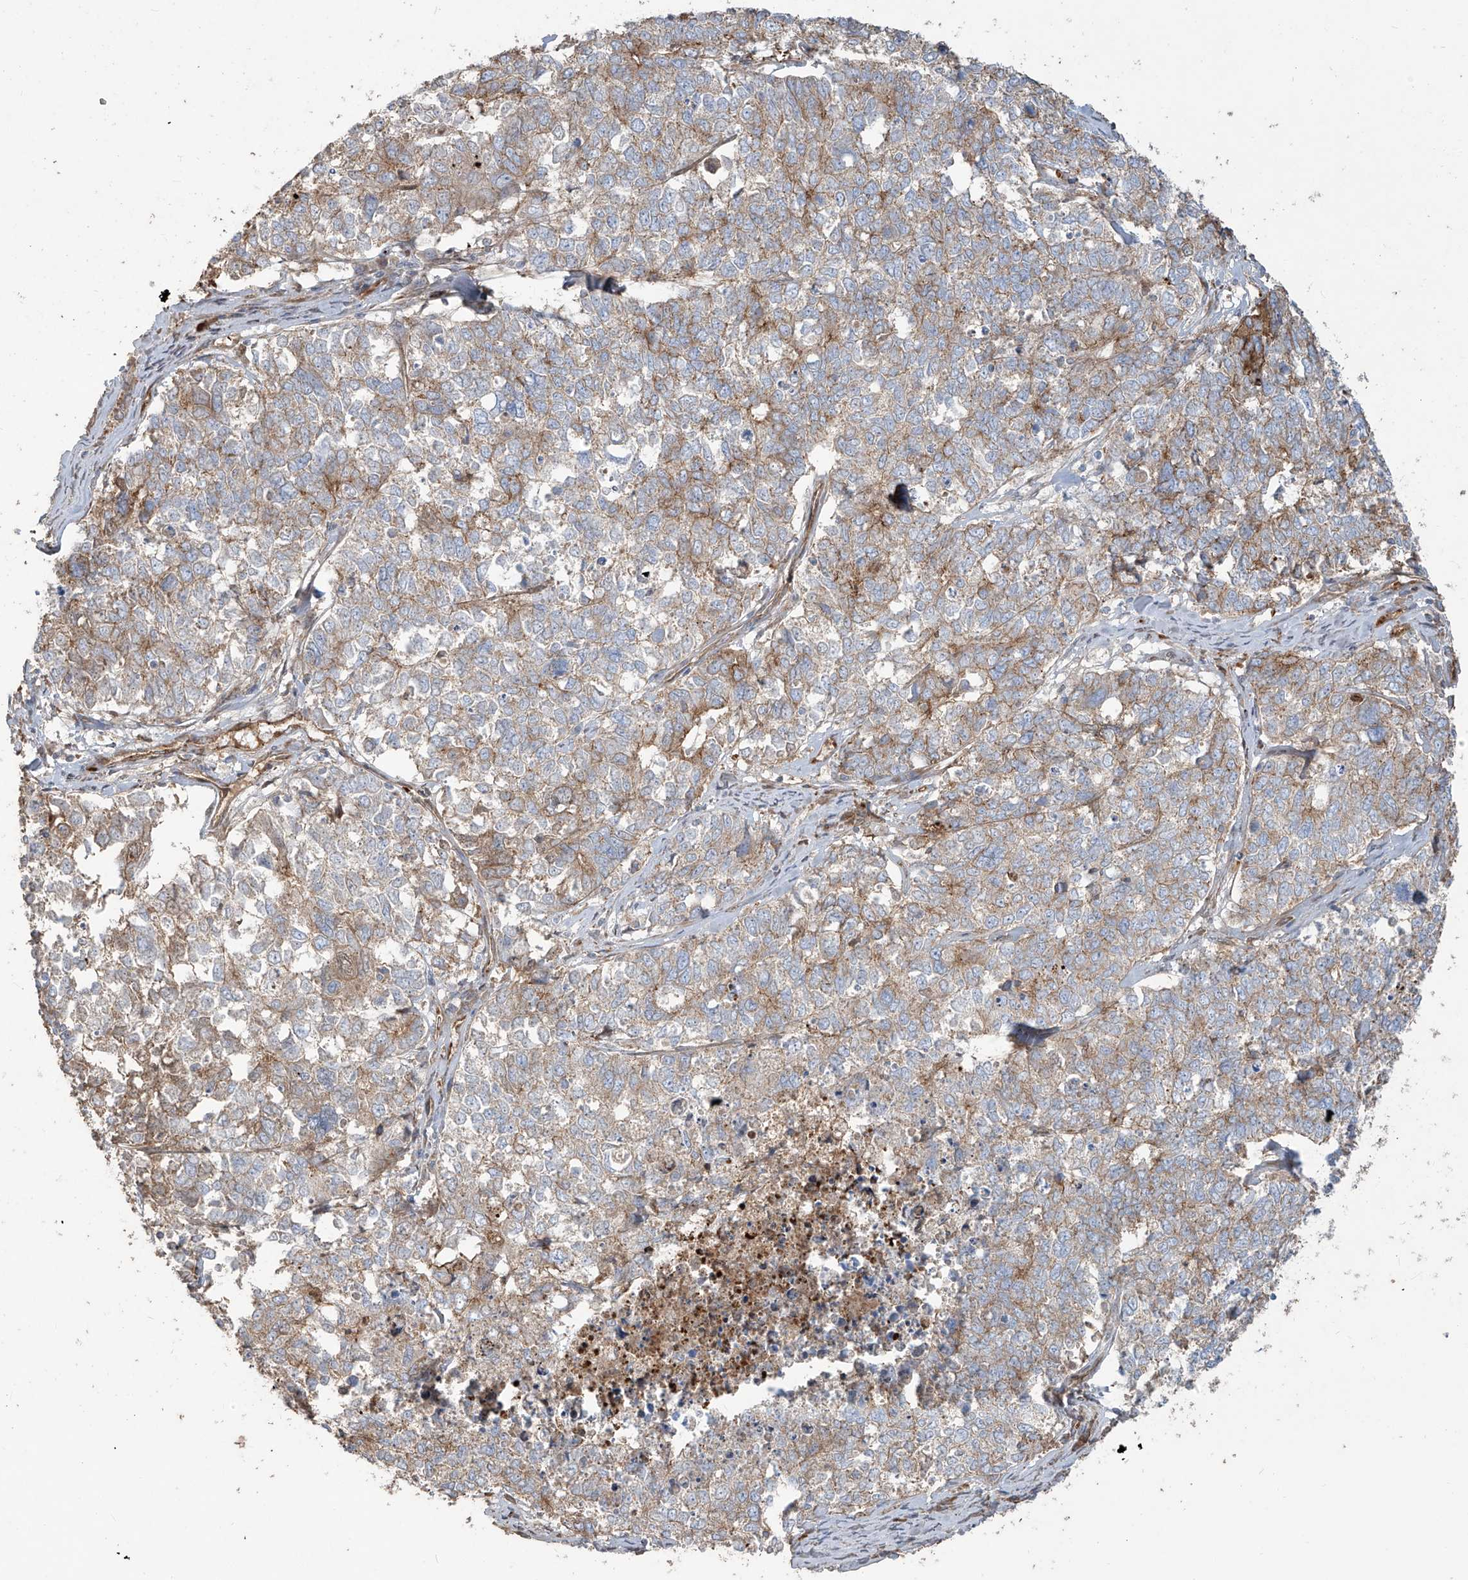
{"staining": {"intensity": "weak", "quantity": ">75%", "location": "cytoplasmic/membranous"}, "tissue": "cervical cancer", "cell_type": "Tumor cells", "image_type": "cancer", "snomed": [{"axis": "morphology", "description": "Squamous cell carcinoma, NOS"}, {"axis": "topography", "description": "Cervix"}], "caption": "The micrograph demonstrates immunohistochemical staining of cervical cancer. There is weak cytoplasmic/membranous staining is seen in about >75% of tumor cells.", "gene": "ABTB1", "patient": {"sex": "female", "age": 63}}